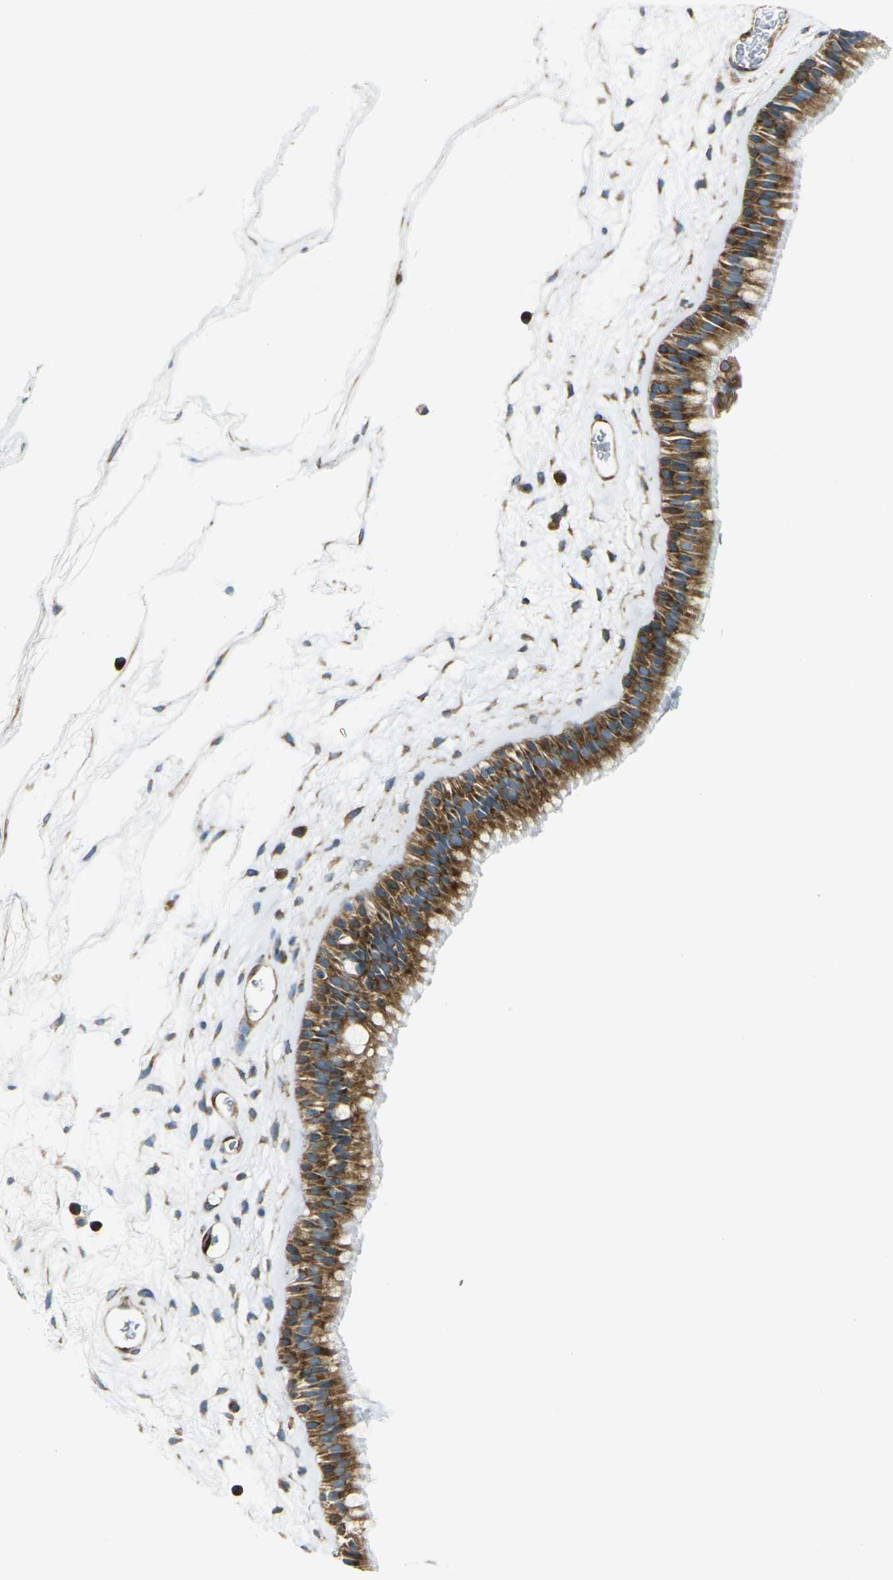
{"staining": {"intensity": "strong", "quantity": ">75%", "location": "cytoplasmic/membranous"}, "tissue": "nasopharynx", "cell_type": "Respiratory epithelial cells", "image_type": "normal", "snomed": [{"axis": "morphology", "description": "Normal tissue, NOS"}, {"axis": "morphology", "description": "Inflammation, NOS"}, {"axis": "topography", "description": "Nasopharynx"}], "caption": "Immunohistochemistry photomicrograph of unremarkable nasopharynx: human nasopharynx stained using immunohistochemistry (IHC) demonstrates high levels of strong protein expression localized specifically in the cytoplasmic/membranous of respiratory epithelial cells, appearing as a cytoplasmic/membranous brown color.", "gene": "CELSR2", "patient": {"sex": "male", "age": 48}}